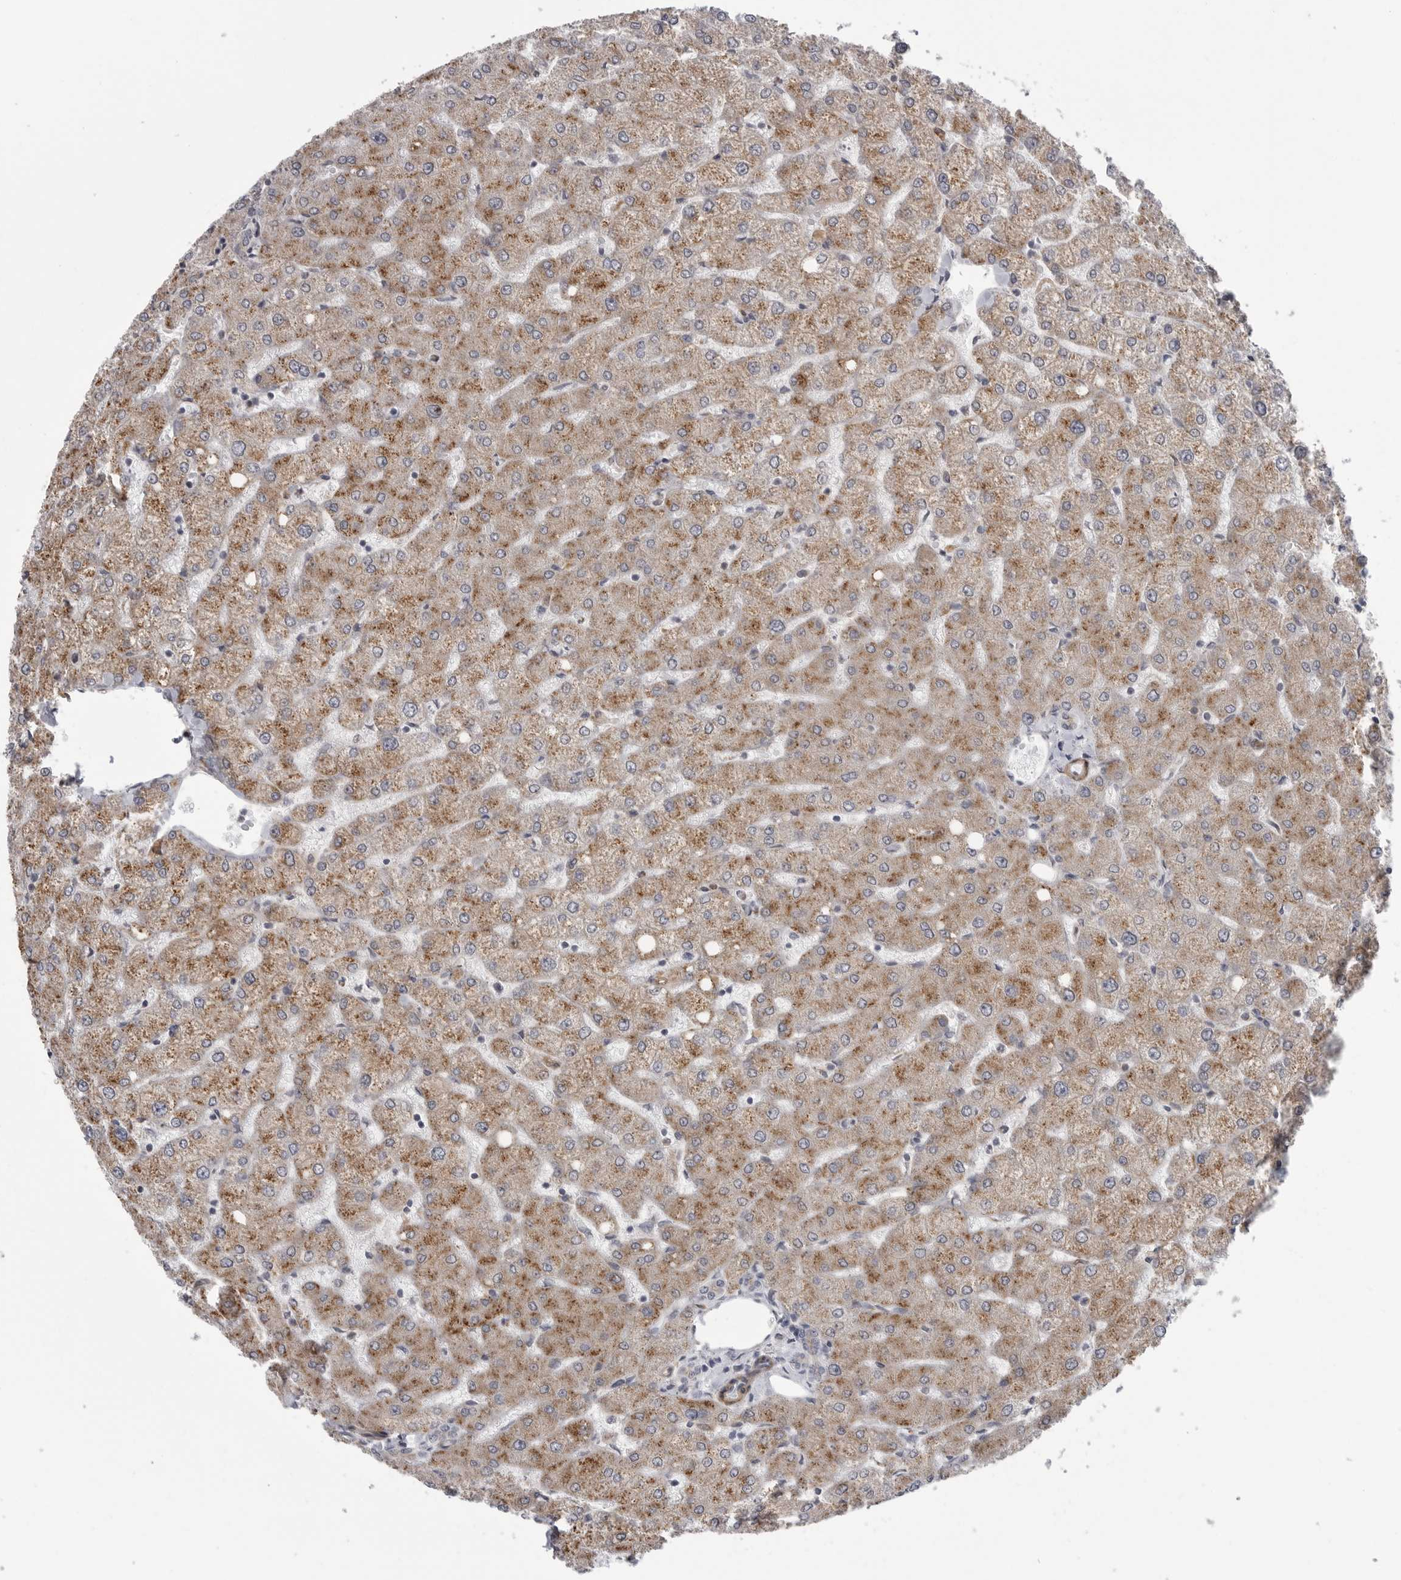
{"staining": {"intensity": "weak", "quantity": "<25%", "location": "cytoplasmic/membranous"}, "tissue": "liver", "cell_type": "Cholangiocytes", "image_type": "normal", "snomed": [{"axis": "morphology", "description": "Normal tissue, NOS"}, {"axis": "topography", "description": "Liver"}], "caption": "Immunohistochemistry photomicrograph of unremarkable liver: liver stained with DAB displays no significant protein positivity in cholangiocytes. Brightfield microscopy of IHC stained with DAB (3,3'-diaminobenzidine) (brown) and hematoxylin (blue), captured at high magnification.", "gene": "SCP2", "patient": {"sex": "female", "age": 54}}